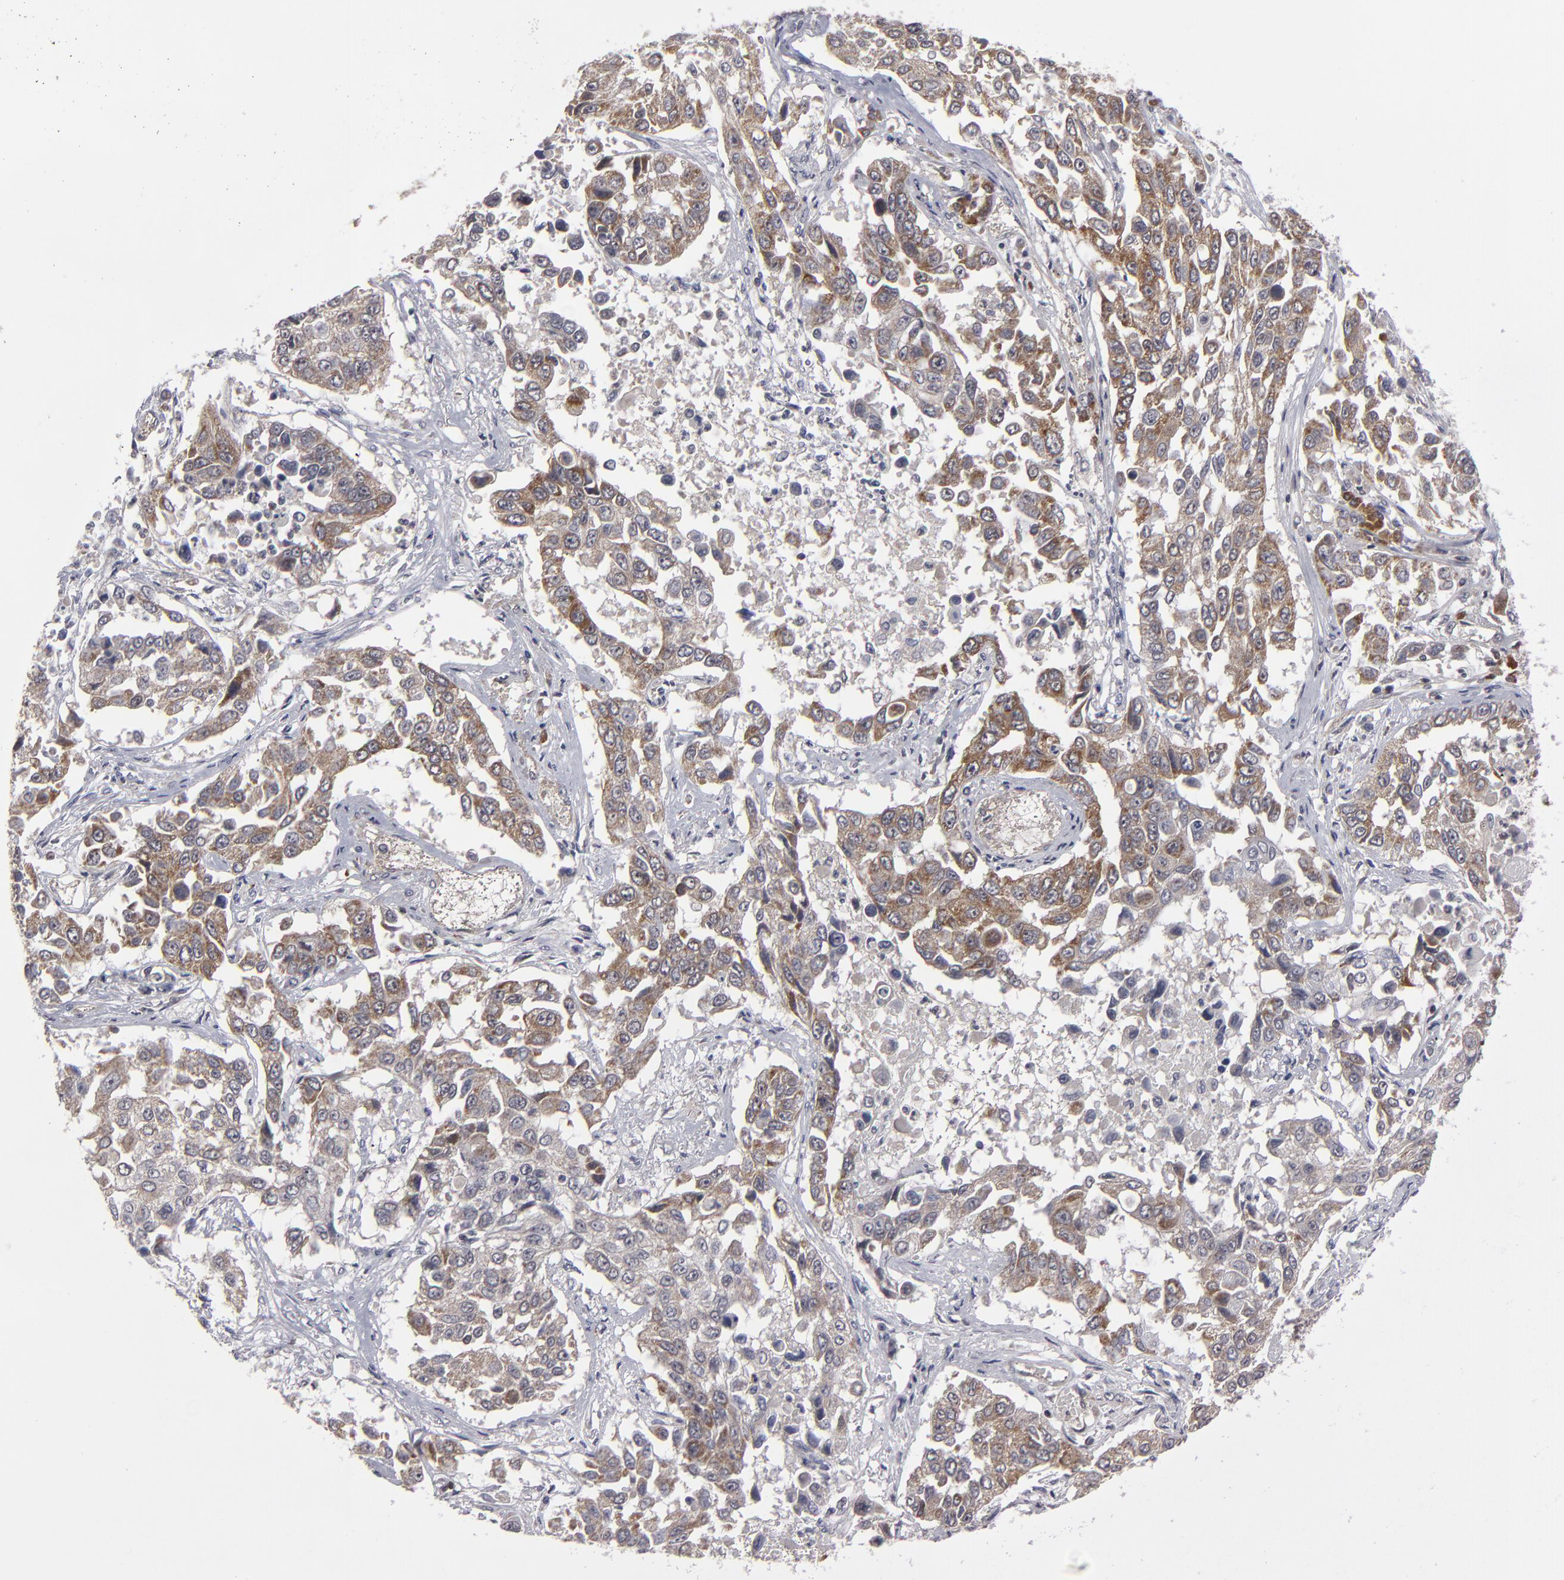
{"staining": {"intensity": "moderate", "quantity": "25%-75%", "location": "cytoplasmic/membranous"}, "tissue": "lung cancer", "cell_type": "Tumor cells", "image_type": "cancer", "snomed": [{"axis": "morphology", "description": "Squamous cell carcinoma, NOS"}, {"axis": "topography", "description": "Lung"}], "caption": "Lung cancer tissue reveals moderate cytoplasmic/membranous staining in about 25%-75% of tumor cells (brown staining indicates protein expression, while blue staining denotes nuclei).", "gene": "GLCCI1", "patient": {"sex": "male", "age": 71}}